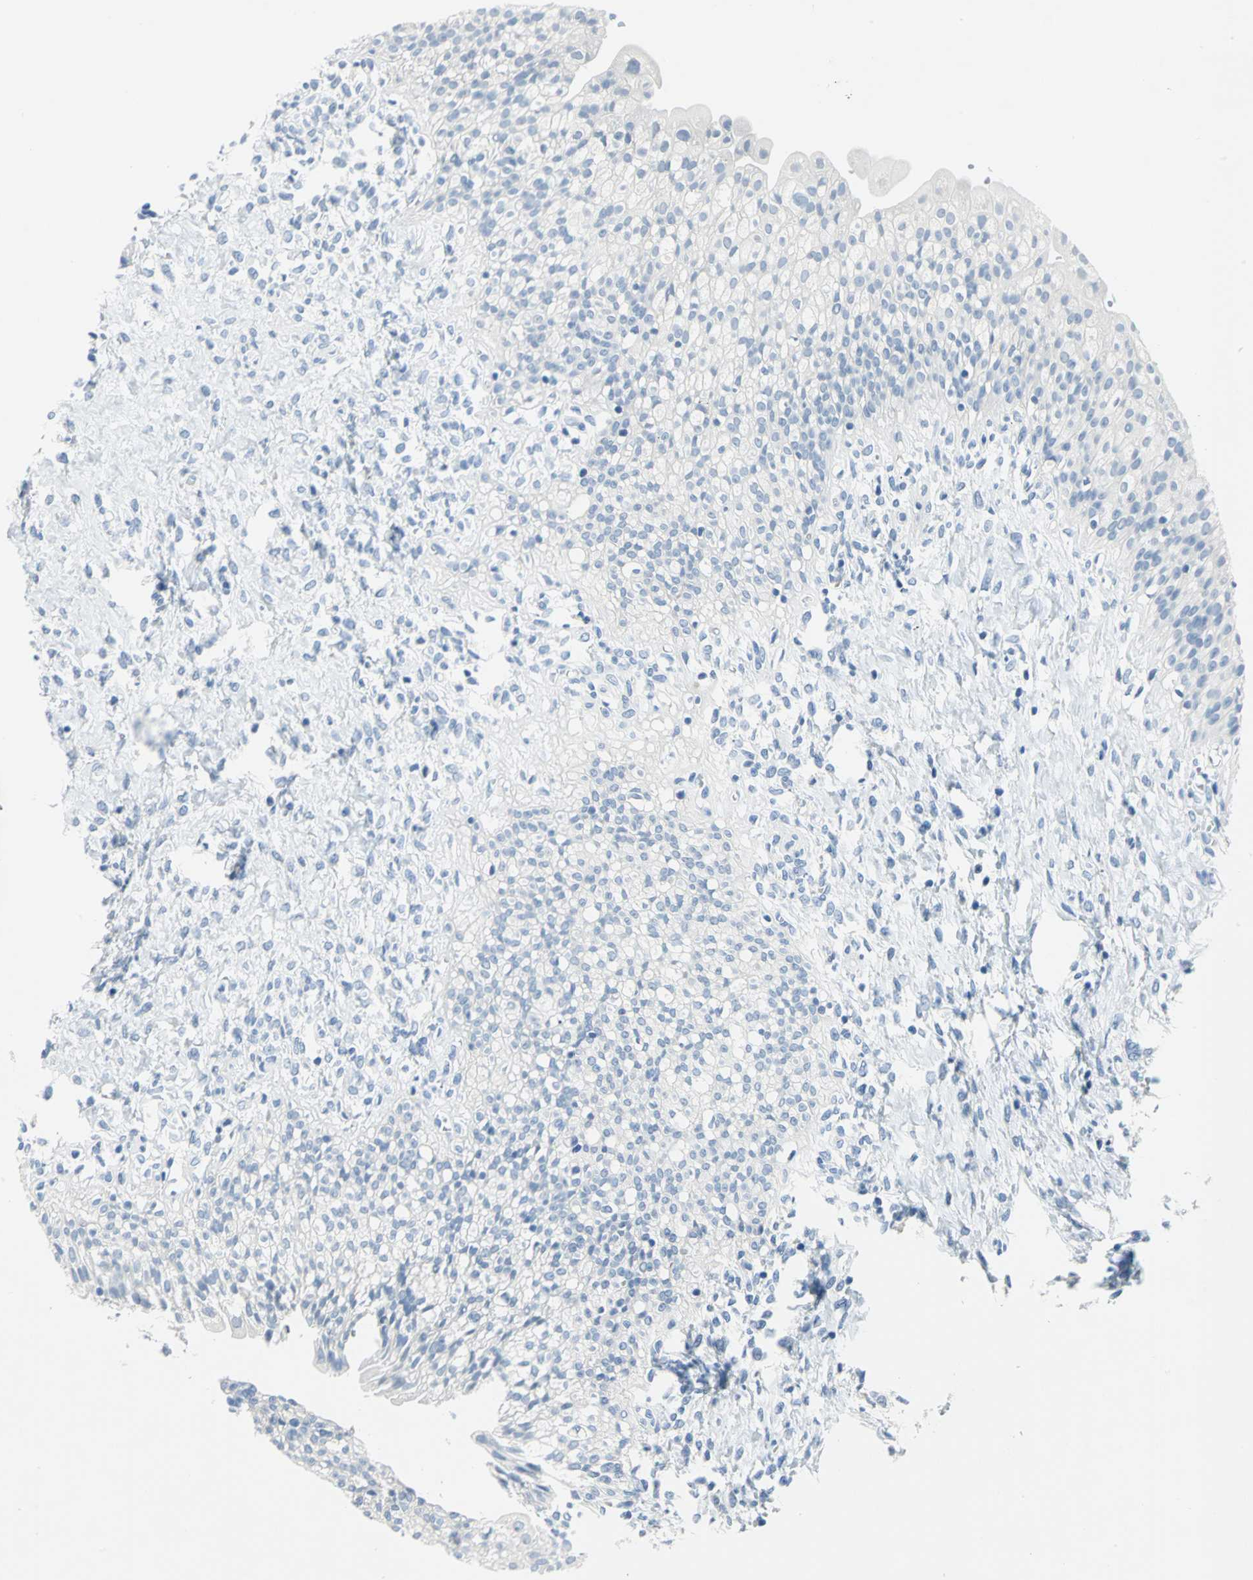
{"staining": {"intensity": "negative", "quantity": "none", "location": "none"}, "tissue": "urinary bladder", "cell_type": "Urothelial cells", "image_type": "normal", "snomed": [{"axis": "morphology", "description": "Normal tissue, NOS"}, {"axis": "topography", "description": "Urinary bladder"}], "caption": "This is an immunohistochemistry histopathology image of benign urinary bladder. There is no staining in urothelial cells.", "gene": "PKLR", "patient": {"sex": "female", "age": 80}}